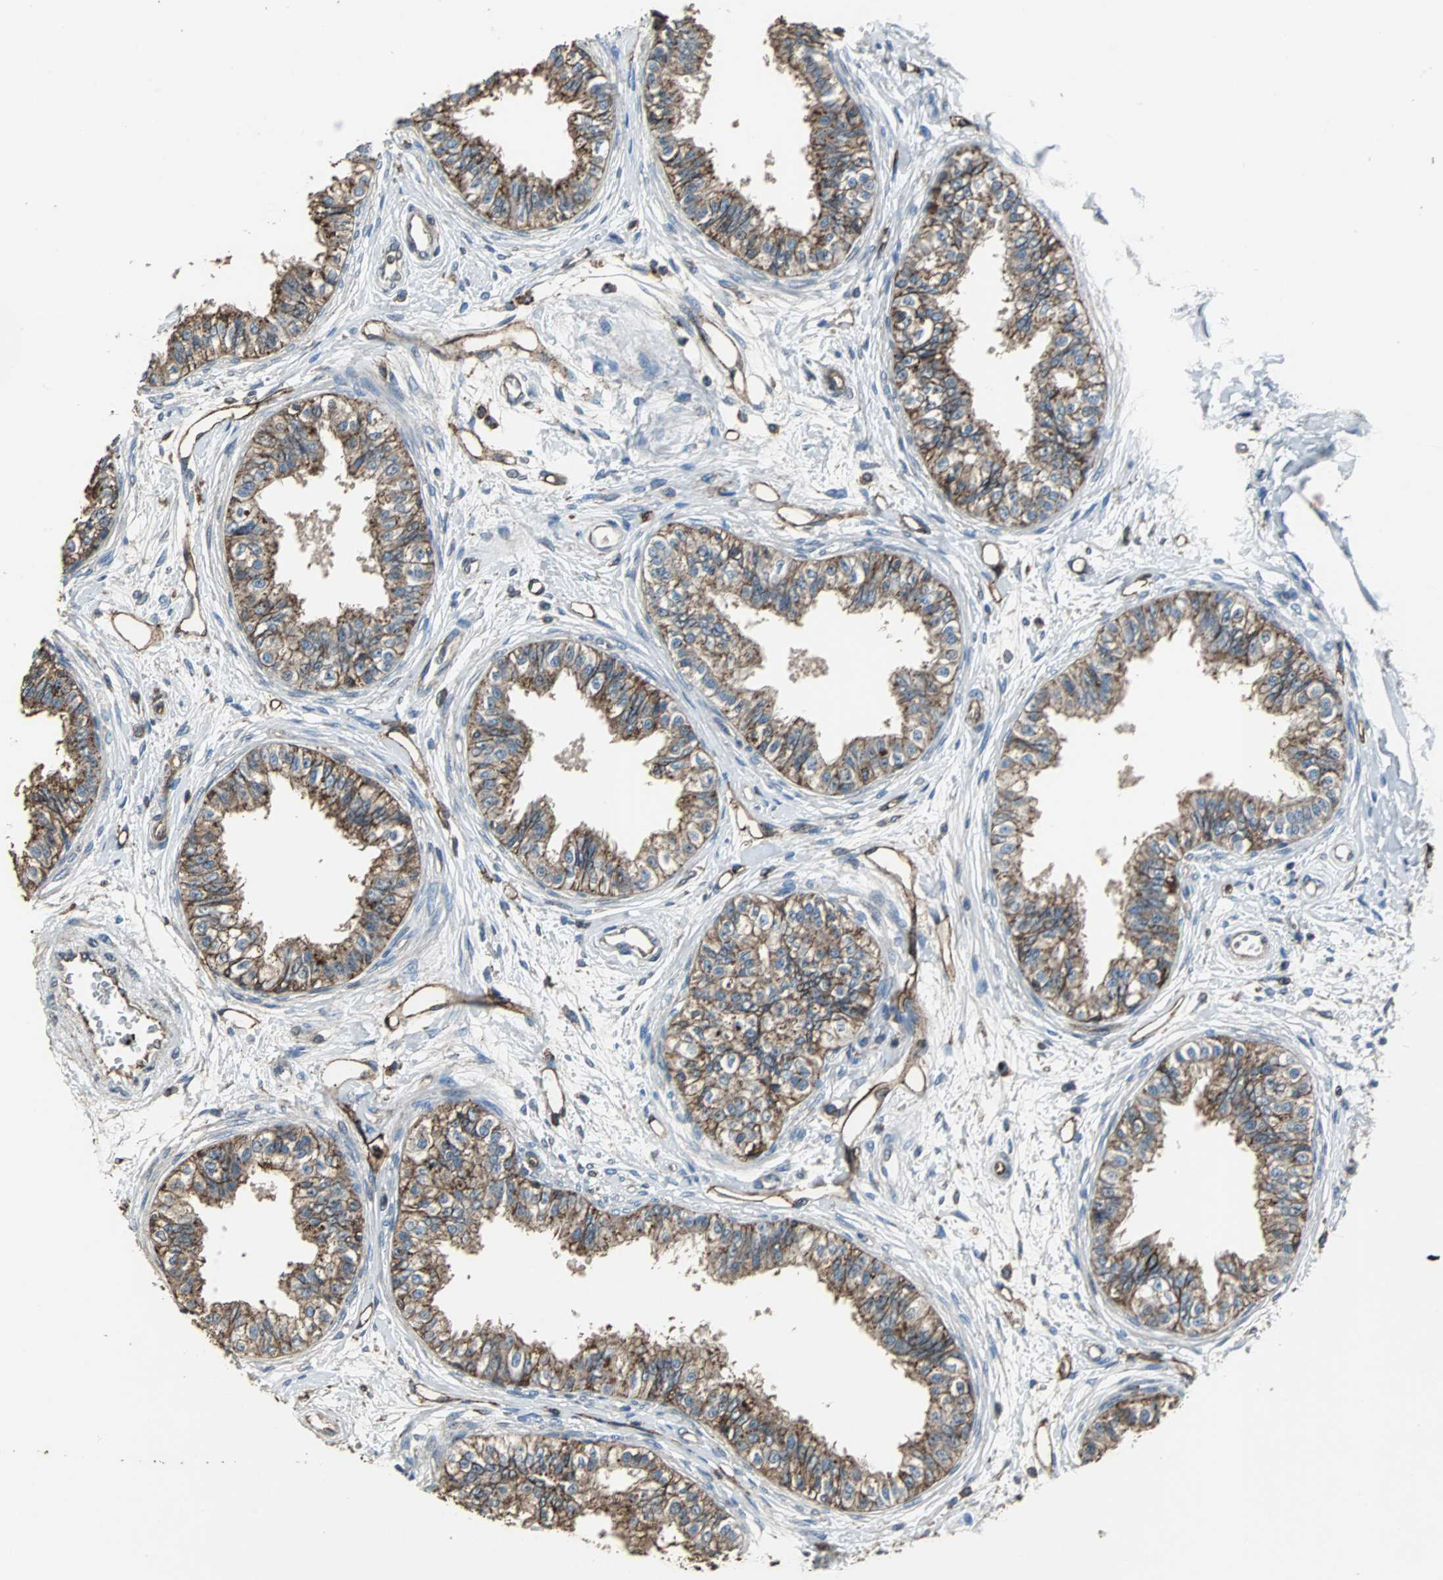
{"staining": {"intensity": "moderate", "quantity": ">75%", "location": "cytoplasmic/membranous"}, "tissue": "epididymis", "cell_type": "Glandular cells", "image_type": "normal", "snomed": [{"axis": "morphology", "description": "Normal tissue, NOS"}, {"axis": "morphology", "description": "Adenocarcinoma, metastatic, NOS"}, {"axis": "topography", "description": "Testis"}, {"axis": "topography", "description": "Epididymis"}], "caption": "Epididymis stained with DAB immunohistochemistry exhibits medium levels of moderate cytoplasmic/membranous staining in approximately >75% of glandular cells. The staining is performed using DAB (3,3'-diaminobenzidine) brown chromogen to label protein expression. The nuclei are counter-stained blue using hematoxylin.", "gene": "F11R", "patient": {"sex": "male", "age": 26}}